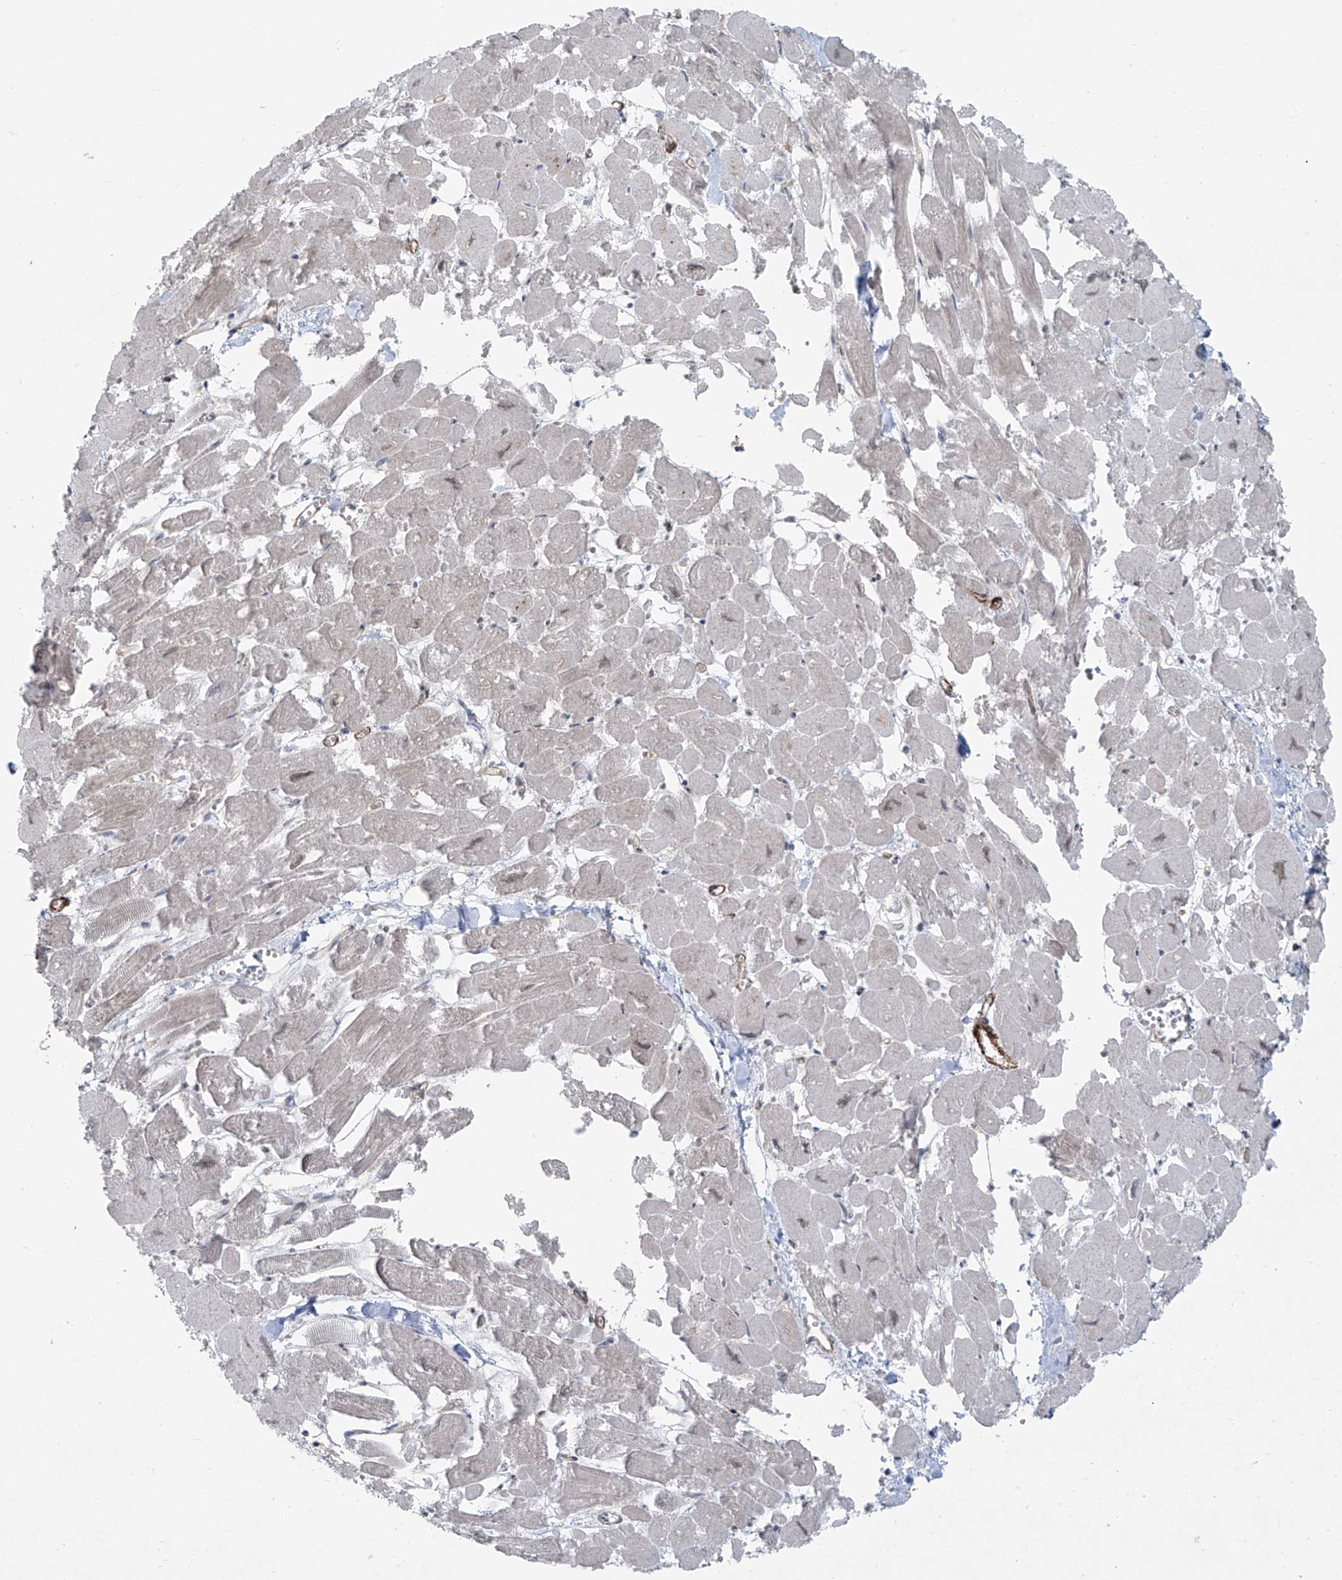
{"staining": {"intensity": "moderate", "quantity": "<25%", "location": "nuclear"}, "tissue": "heart muscle", "cell_type": "Cardiomyocytes", "image_type": "normal", "snomed": [{"axis": "morphology", "description": "Normal tissue, NOS"}, {"axis": "topography", "description": "Heart"}], "caption": "Immunohistochemistry staining of benign heart muscle, which shows low levels of moderate nuclear expression in about <25% of cardiomyocytes indicating moderate nuclear protein staining. The staining was performed using DAB (3,3'-diaminobenzidine) (brown) for protein detection and nuclei were counterstained in hematoxylin (blue).", "gene": "RASGEF1A", "patient": {"sex": "male", "age": 54}}